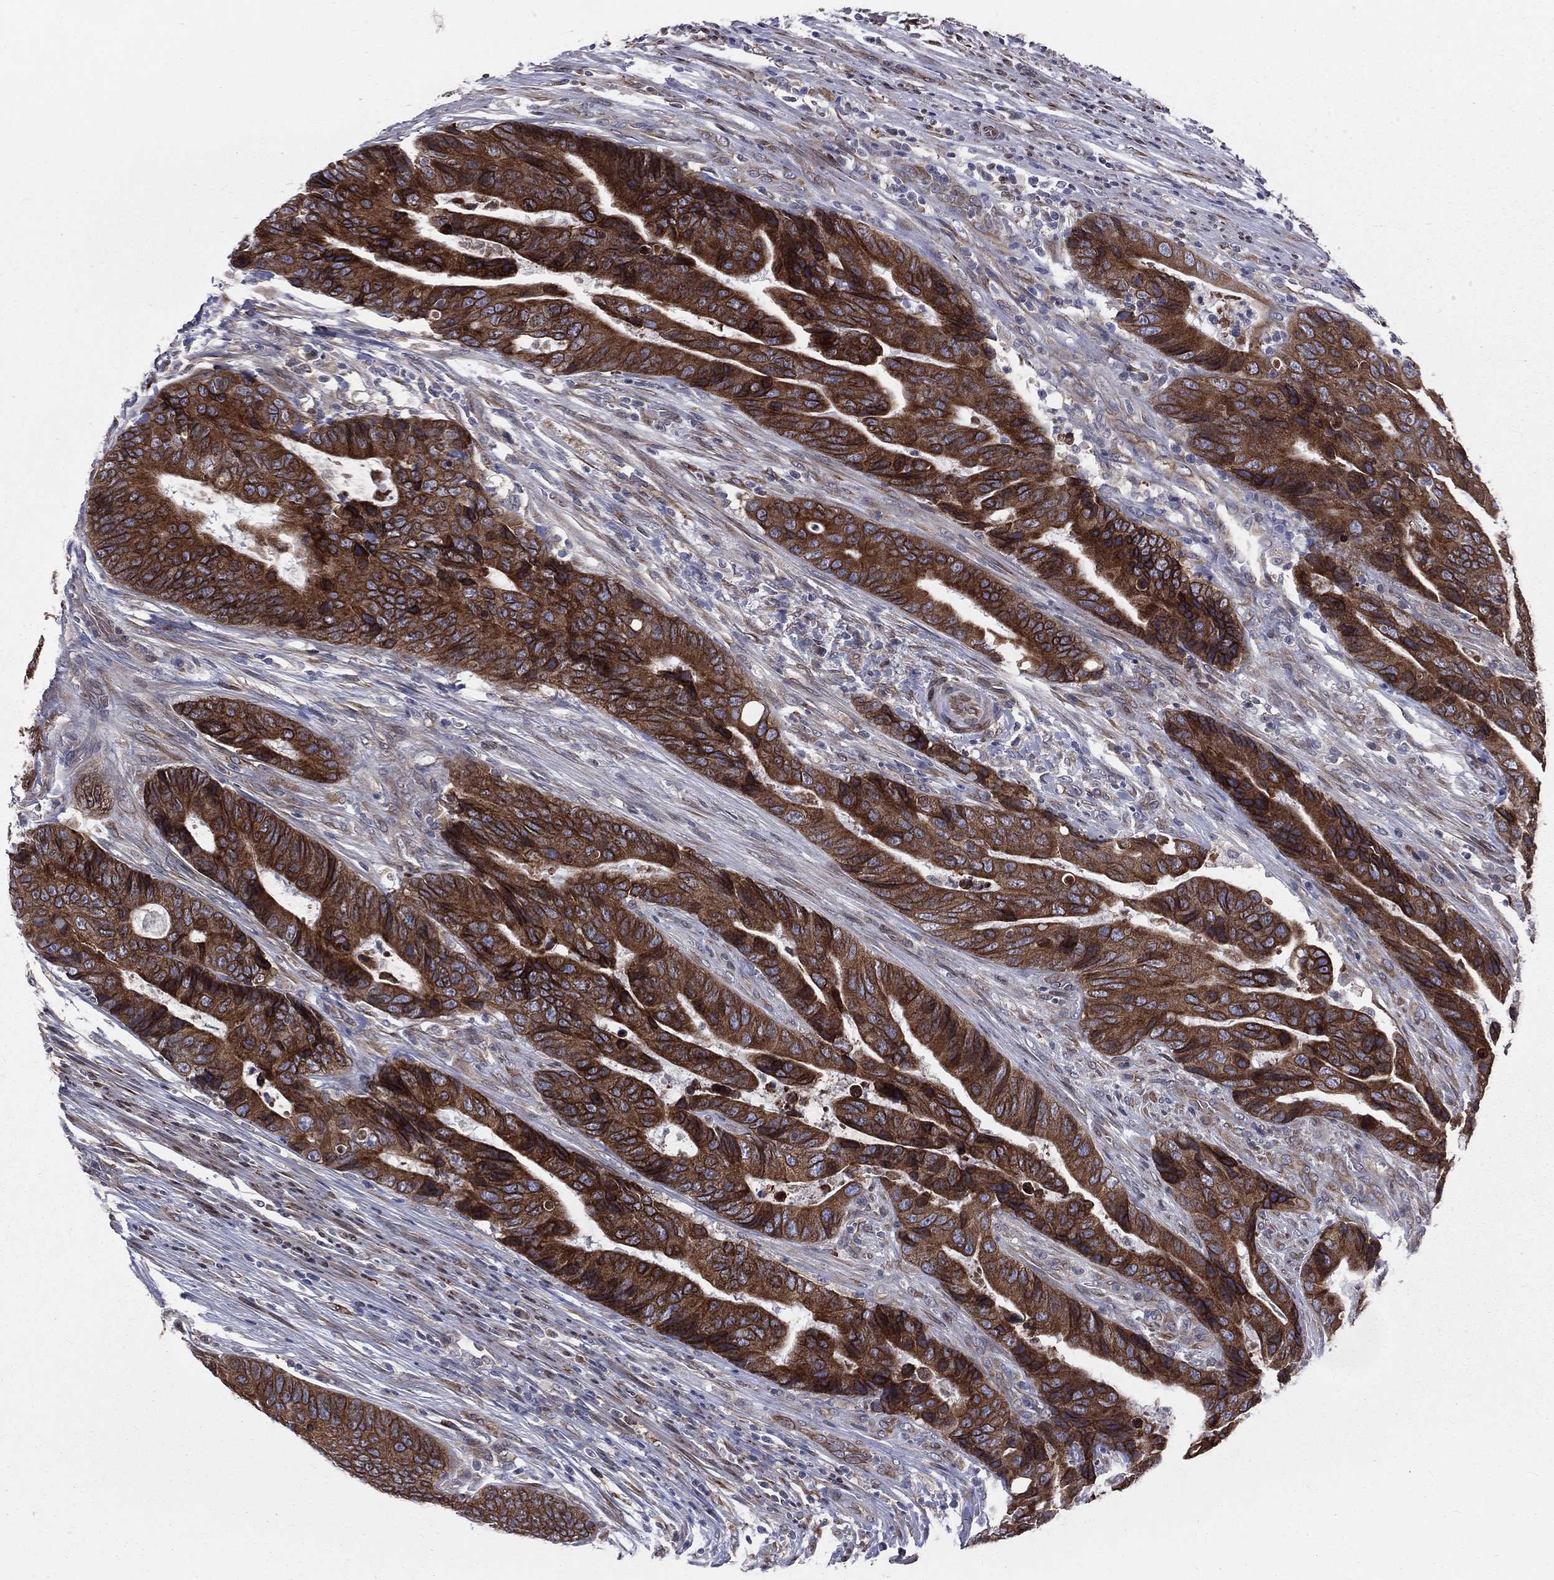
{"staining": {"intensity": "strong", "quantity": ">75%", "location": "cytoplasmic/membranous"}, "tissue": "colorectal cancer", "cell_type": "Tumor cells", "image_type": "cancer", "snomed": [{"axis": "morphology", "description": "Adenocarcinoma, NOS"}, {"axis": "topography", "description": "Colon"}], "caption": "IHC staining of colorectal adenocarcinoma, which displays high levels of strong cytoplasmic/membranous staining in about >75% of tumor cells indicating strong cytoplasmic/membranous protein expression. The staining was performed using DAB (3,3'-diaminobenzidine) (brown) for protein detection and nuclei were counterstained in hematoxylin (blue).", "gene": "PGRMC1", "patient": {"sex": "female", "age": 56}}